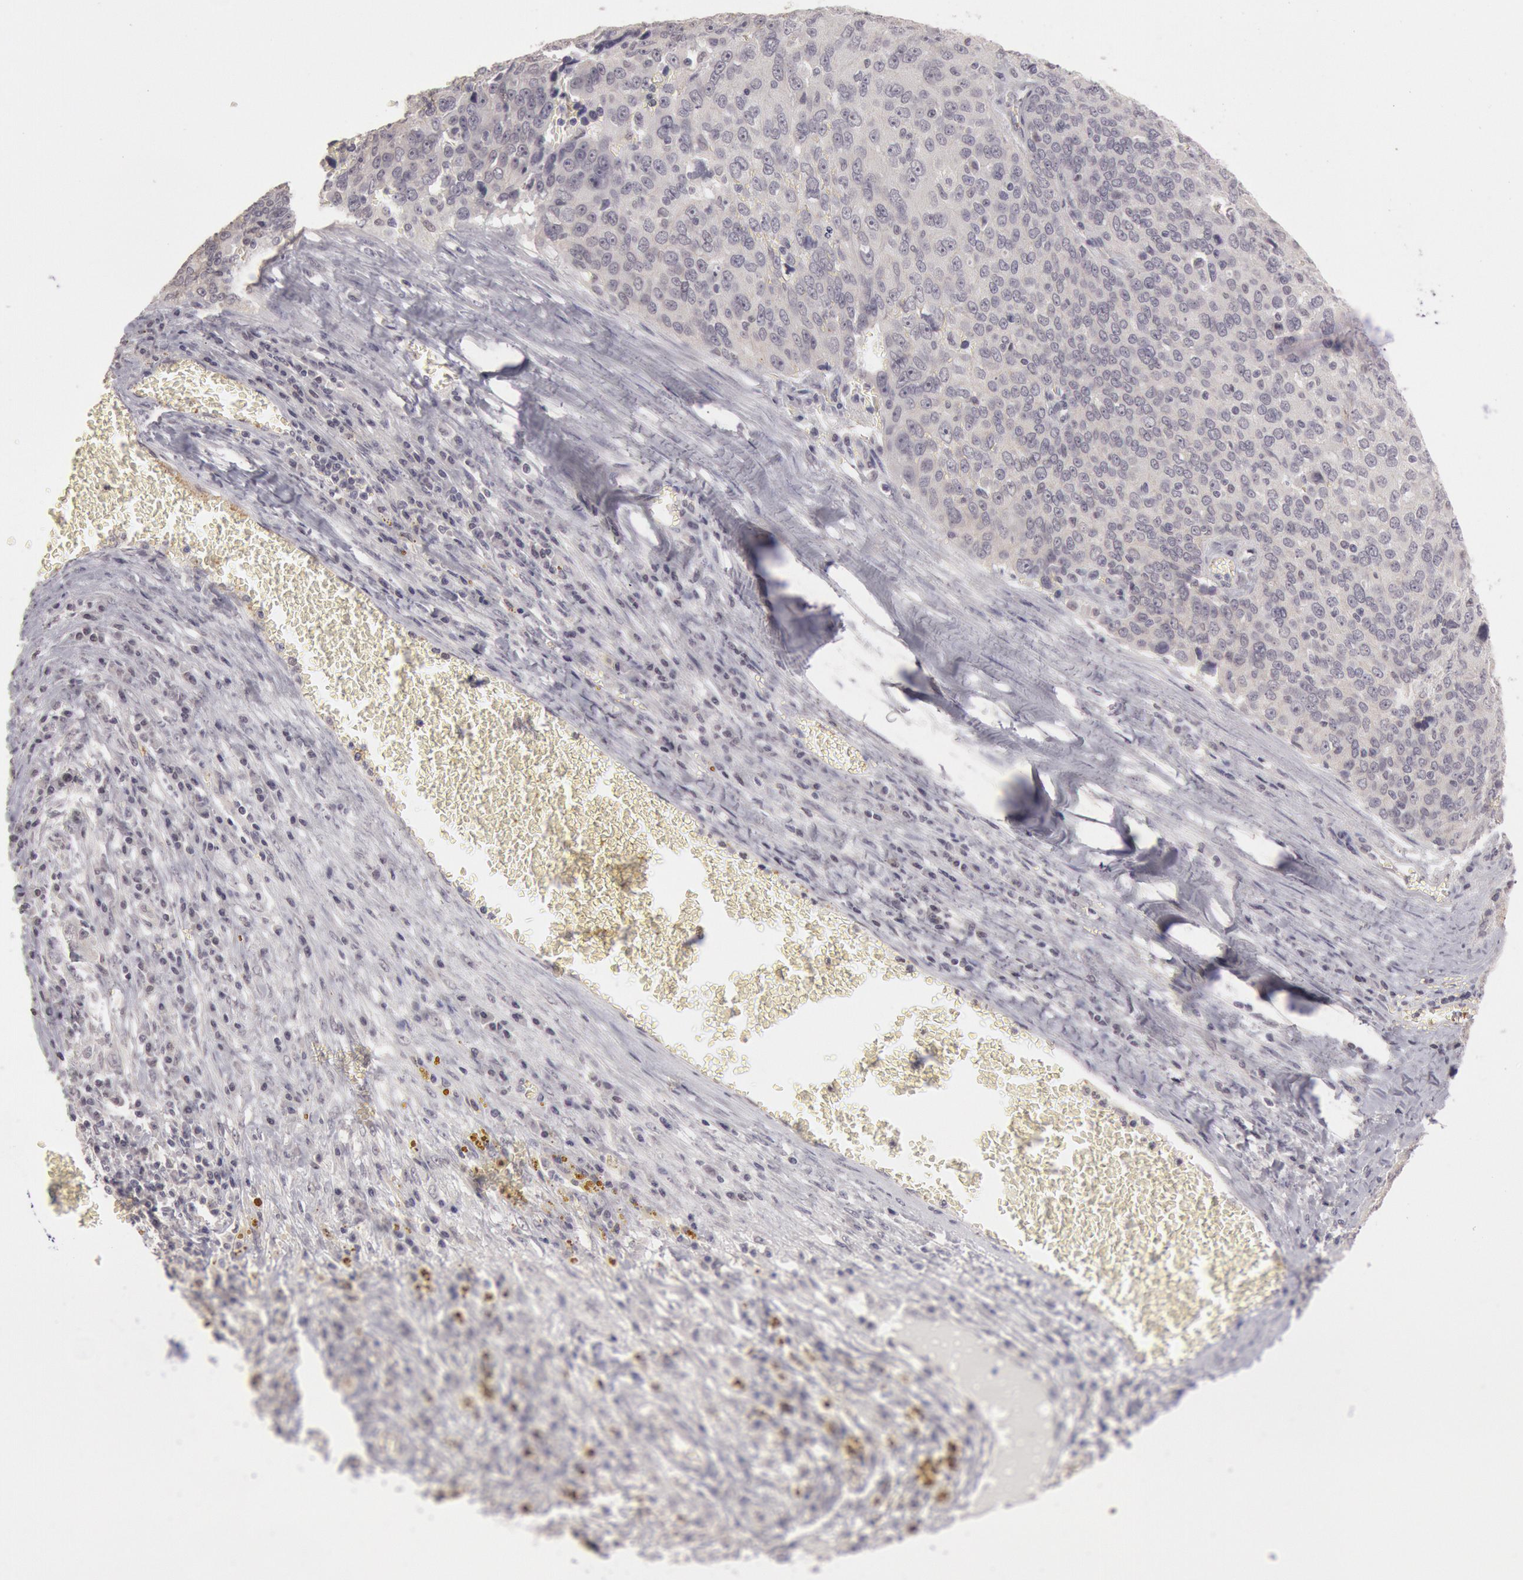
{"staining": {"intensity": "negative", "quantity": "none", "location": "none"}, "tissue": "ovarian cancer", "cell_type": "Tumor cells", "image_type": "cancer", "snomed": [{"axis": "morphology", "description": "Carcinoma, endometroid"}, {"axis": "topography", "description": "Ovary"}], "caption": "A histopathology image of human ovarian endometroid carcinoma is negative for staining in tumor cells. (DAB immunohistochemistry visualized using brightfield microscopy, high magnification).", "gene": "RIMBP3C", "patient": {"sex": "female", "age": 75}}